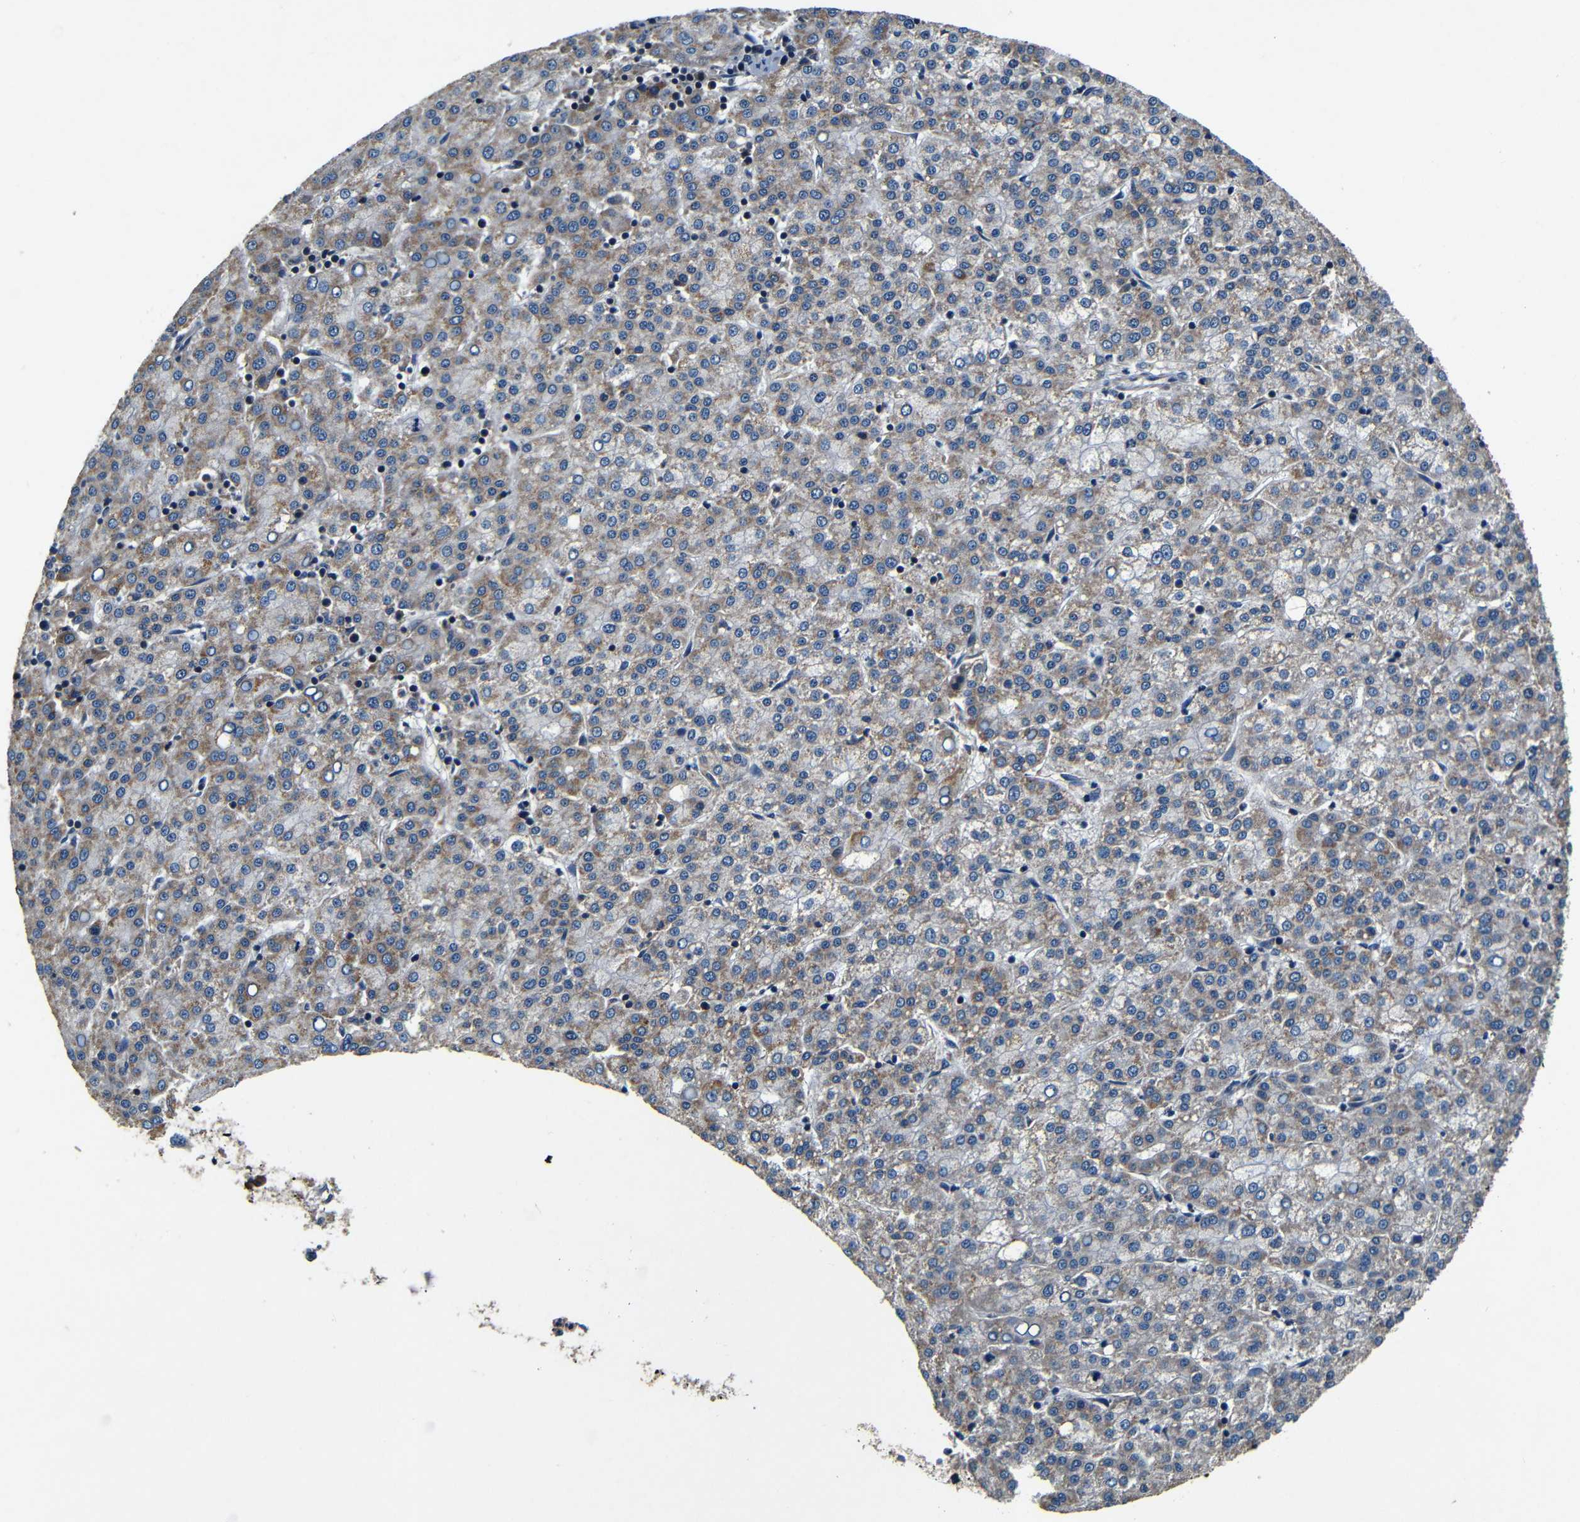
{"staining": {"intensity": "negative", "quantity": "none", "location": "none"}, "tissue": "liver cancer", "cell_type": "Tumor cells", "image_type": "cancer", "snomed": [{"axis": "morphology", "description": "Carcinoma, Hepatocellular, NOS"}, {"axis": "topography", "description": "Liver"}], "caption": "A histopathology image of human liver cancer (hepatocellular carcinoma) is negative for staining in tumor cells. (DAB immunohistochemistry (IHC), high magnification).", "gene": "MTX1", "patient": {"sex": "female", "age": 58}}